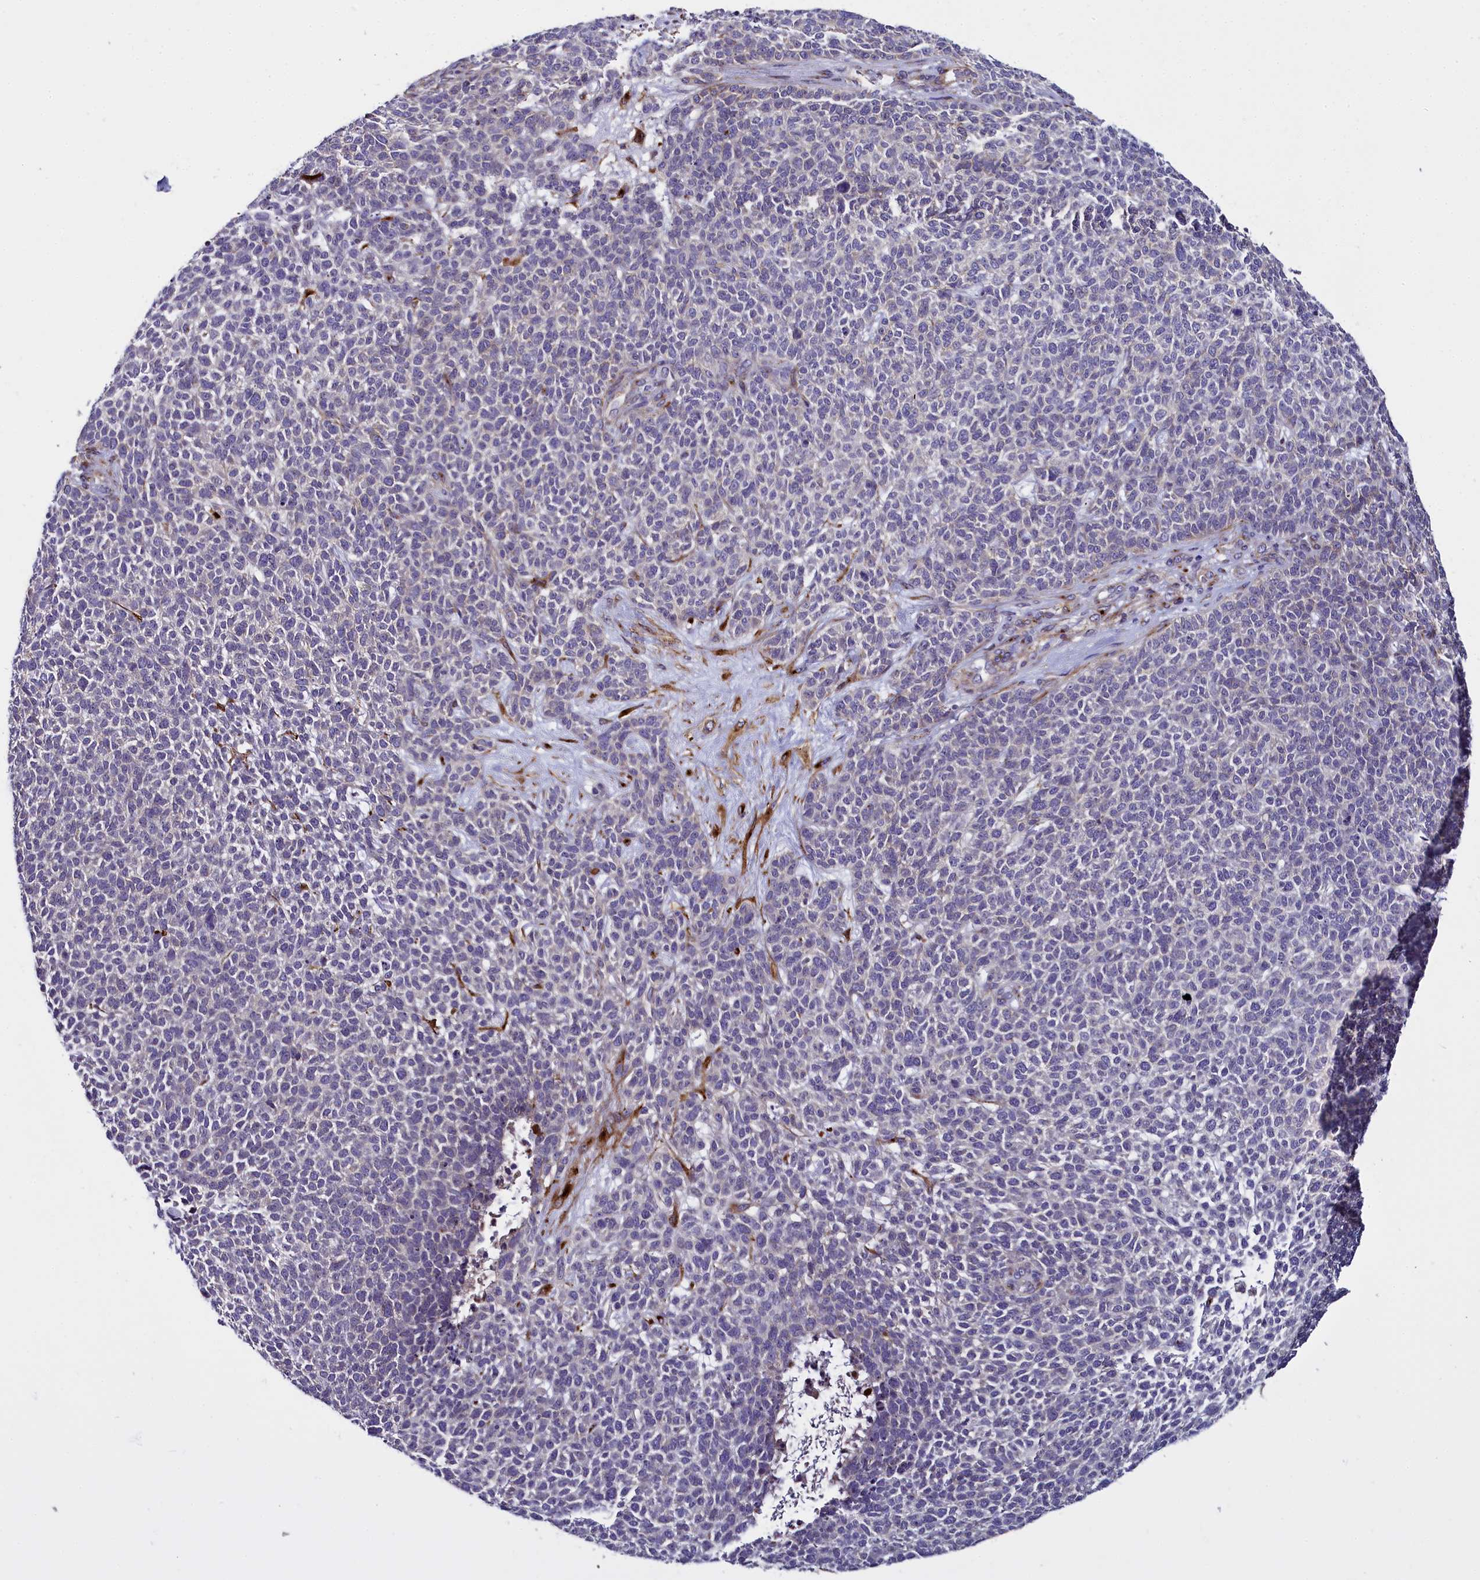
{"staining": {"intensity": "negative", "quantity": "none", "location": "none"}, "tissue": "skin cancer", "cell_type": "Tumor cells", "image_type": "cancer", "snomed": [{"axis": "morphology", "description": "Basal cell carcinoma"}, {"axis": "topography", "description": "Skin"}], "caption": "Protein analysis of skin basal cell carcinoma shows no significant expression in tumor cells.", "gene": "MRC2", "patient": {"sex": "female", "age": 84}}